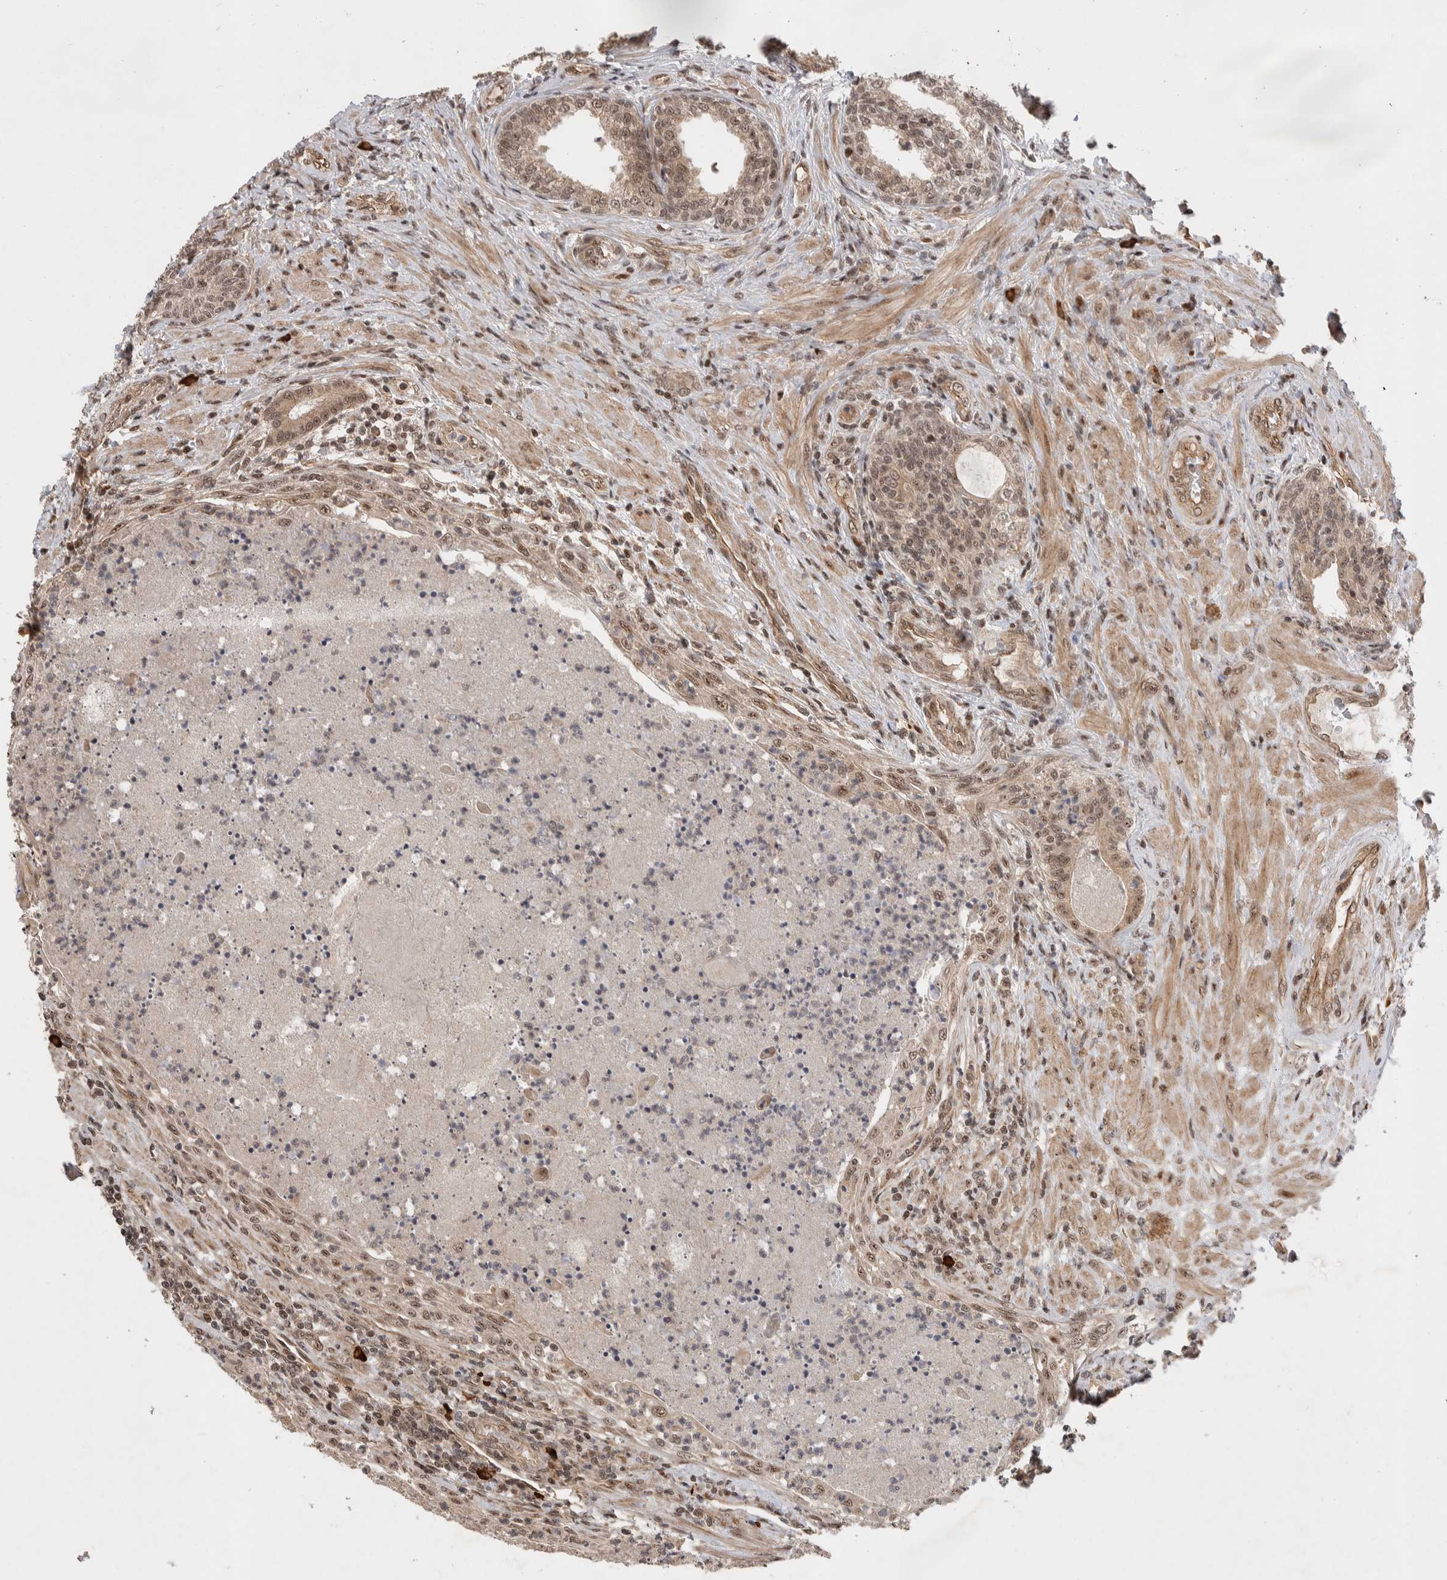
{"staining": {"intensity": "moderate", "quantity": ">75%", "location": "cytoplasmic/membranous,nuclear"}, "tissue": "prostate", "cell_type": "Glandular cells", "image_type": "normal", "snomed": [{"axis": "morphology", "description": "Normal tissue, NOS"}, {"axis": "topography", "description": "Prostate"}], "caption": "Glandular cells demonstrate medium levels of moderate cytoplasmic/membranous,nuclear expression in approximately >75% of cells in unremarkable human prostate.", "gene": "TOR1B", "patient": {"sex": "male", "age": 76}}